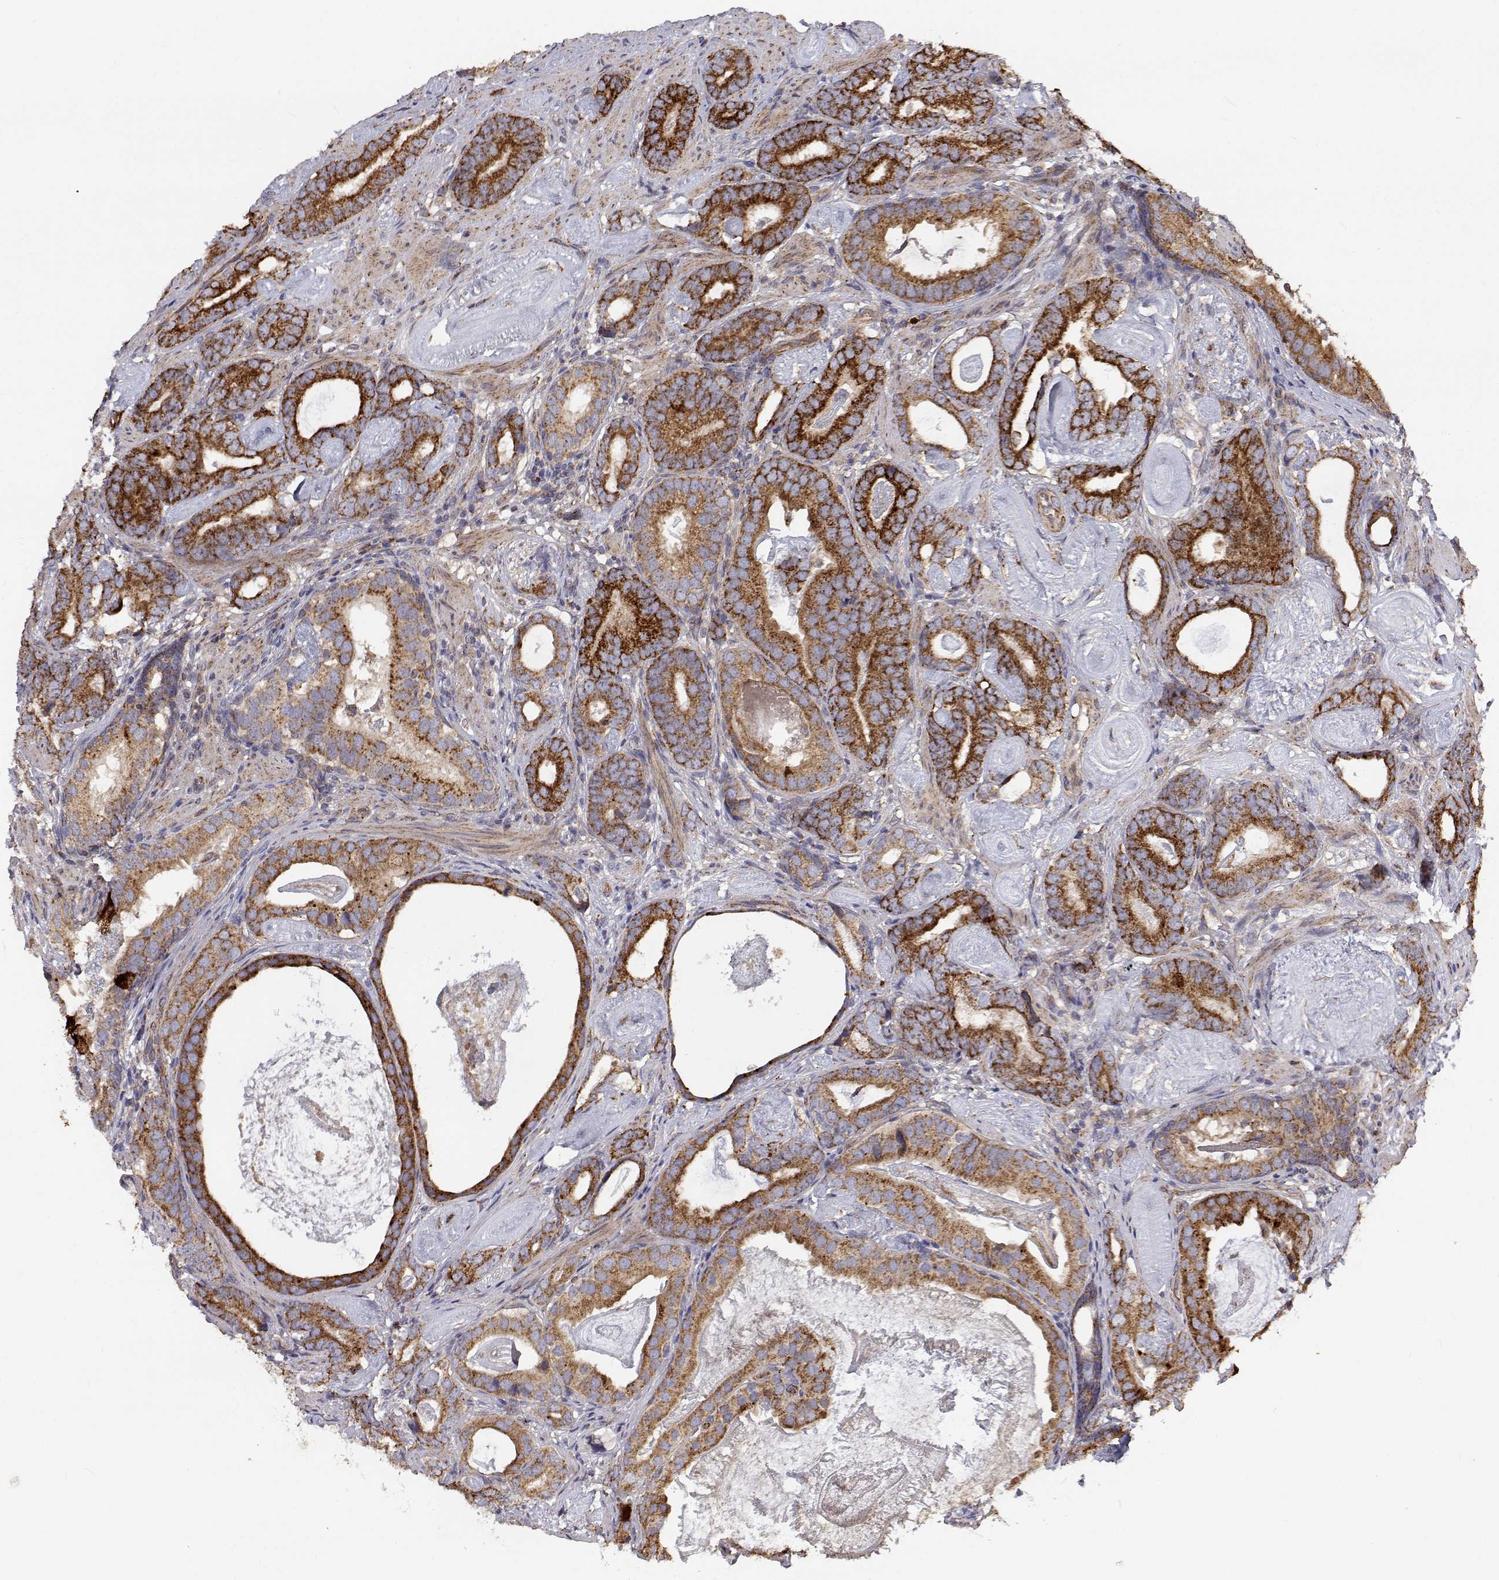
{"staining": {"intensity": "strong", "quantity": ">75%", "location": "cytoplasmic/membranous"}, "tissue": "prostate cancer", "cell_type": "Tumor cells", "image_type": "cancer", "snomed": [{"axis": "morphology", "description": "Adenocarcinoma, Low grade"}, {"axis": "topography", "description": "Prostate and seminal vesicle, NOS"}], "caption": "Immunohistochemistry (IHC) of prostate adenocarcinoma (low-grade) shows high levels of strong cytoplasmic/membranous positivity in approximately >75% of tumor cells.", "gene": "SPICE1", "patient": {"sex": "male", "age": 71}}